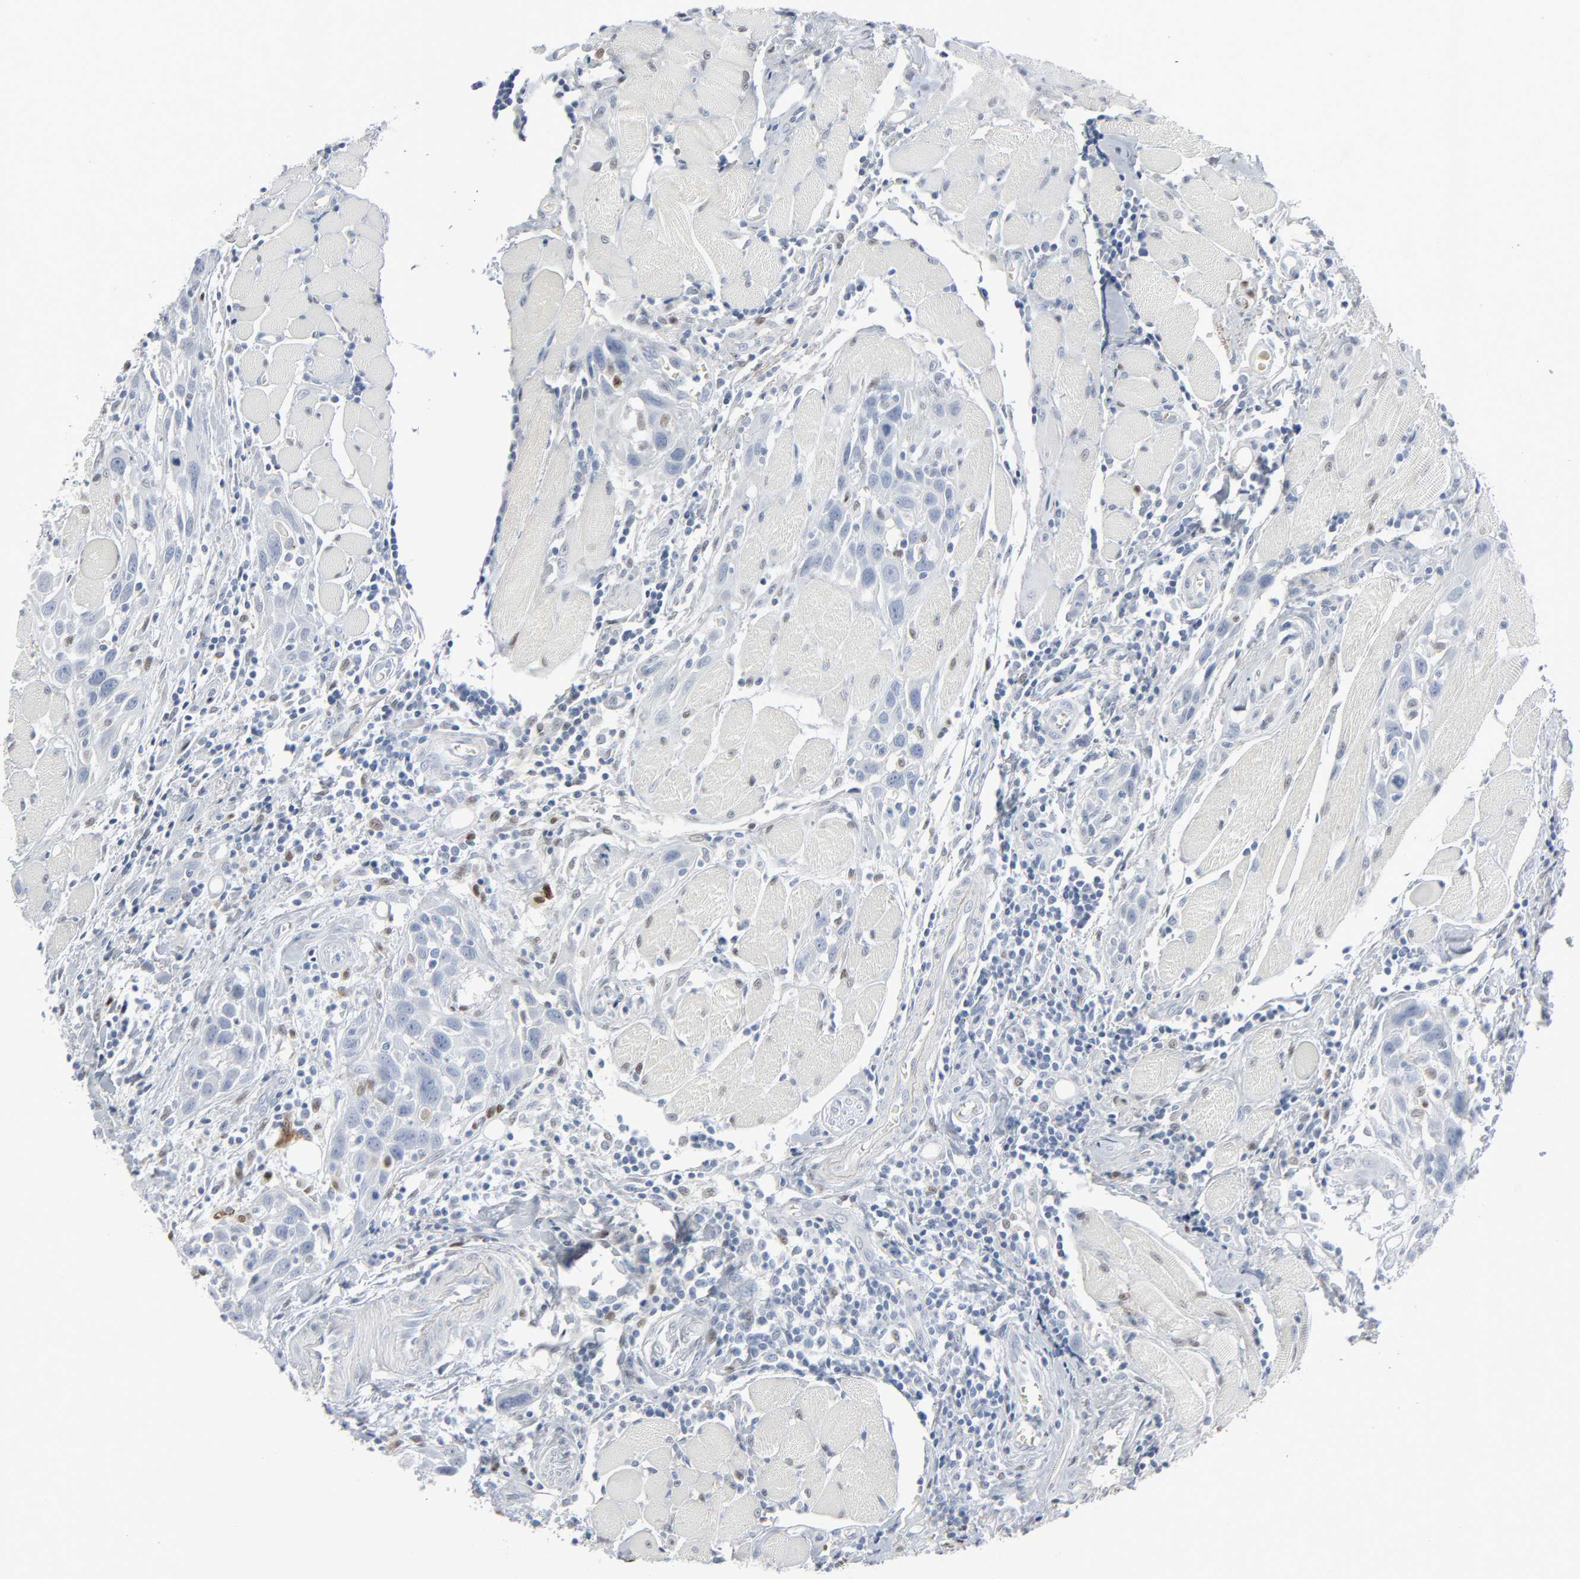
{"staining": {"intensity": "negative", "quantity": "none", "location": "none"}, "tissue": "head and neck cancer", "cell_type": "Tumor cells", "image_type": "cancer", "snomed": [{"axis": "morphology", "description": "Squamous cell carcinoma, NOS"}, {"axis": "topography", "description": "Oral tissue"}, {"axis": "topography", "description": "Head-Neck"}], "caption": "DAB immunohistochemical staining of head and neck squamous cell carcinoma reveals no significant staining in tumor cells. The staining is performed using DAB (3,3'-diaminobenzidine) brown chromogen with nuclei counter-stained in using hematoxylin.", "gene": "MITF", "patient": {"sex": "female", "age": 50}}